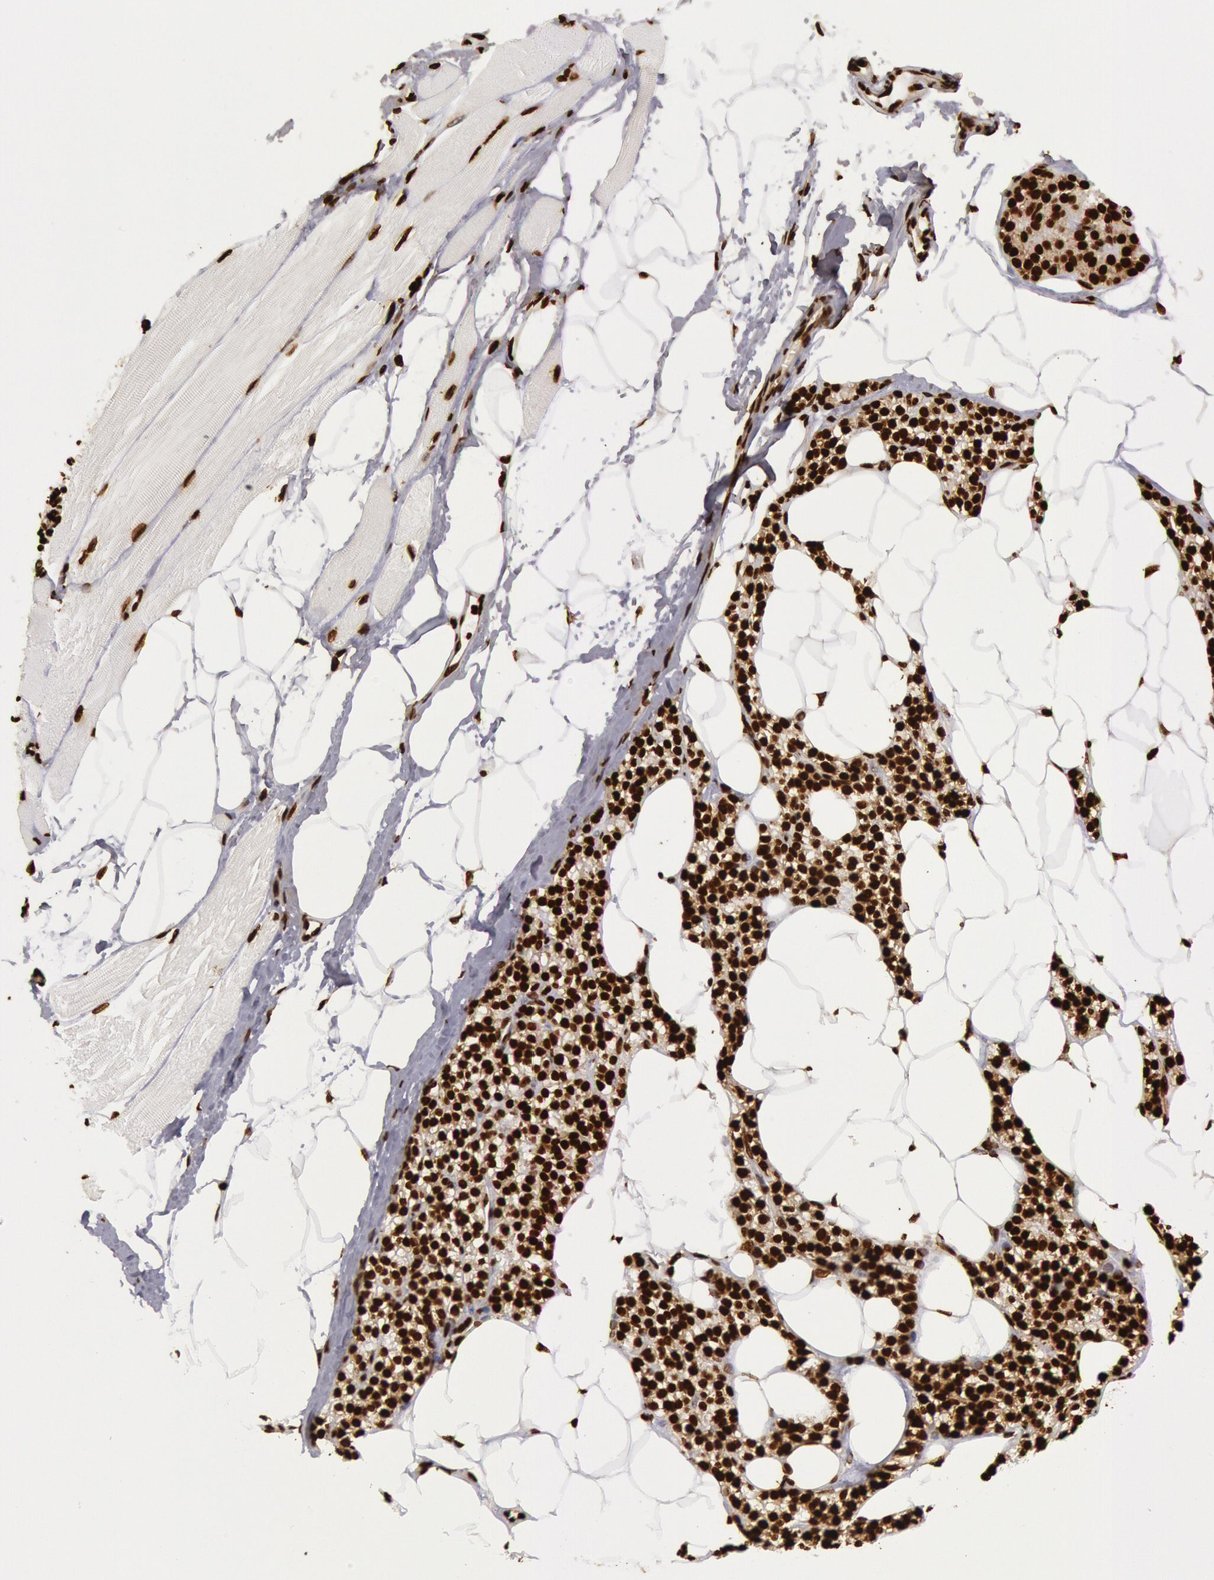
{"staining": {"intensity": "strong", "quantity": ">75%", "location": "nuclear"}, "tissue": "skeletal muscle", "cell_type": "Myocytes", "image_type": "normal", "snomed": [{"axis": "morphology", "description": "Normal tissue, NOS"}, {"axis": "topography", "description": "Skeletal muscle"}, {"axis": "topography", "description": "Parathyroid gland"}], "caption": "DAB immunohistochemical staining of unremarkable skeletal muscle reveals strong nuclear protein expression in approximately >75% of myocytes. The protein is stained brown, and the nuclei are stained in blue (DAB (3,3'-diaminobenzidine) IHC with brightfield microscopy, high magnification).", "gene": "H3", "patient": {"sex": "female", "age": 37}}